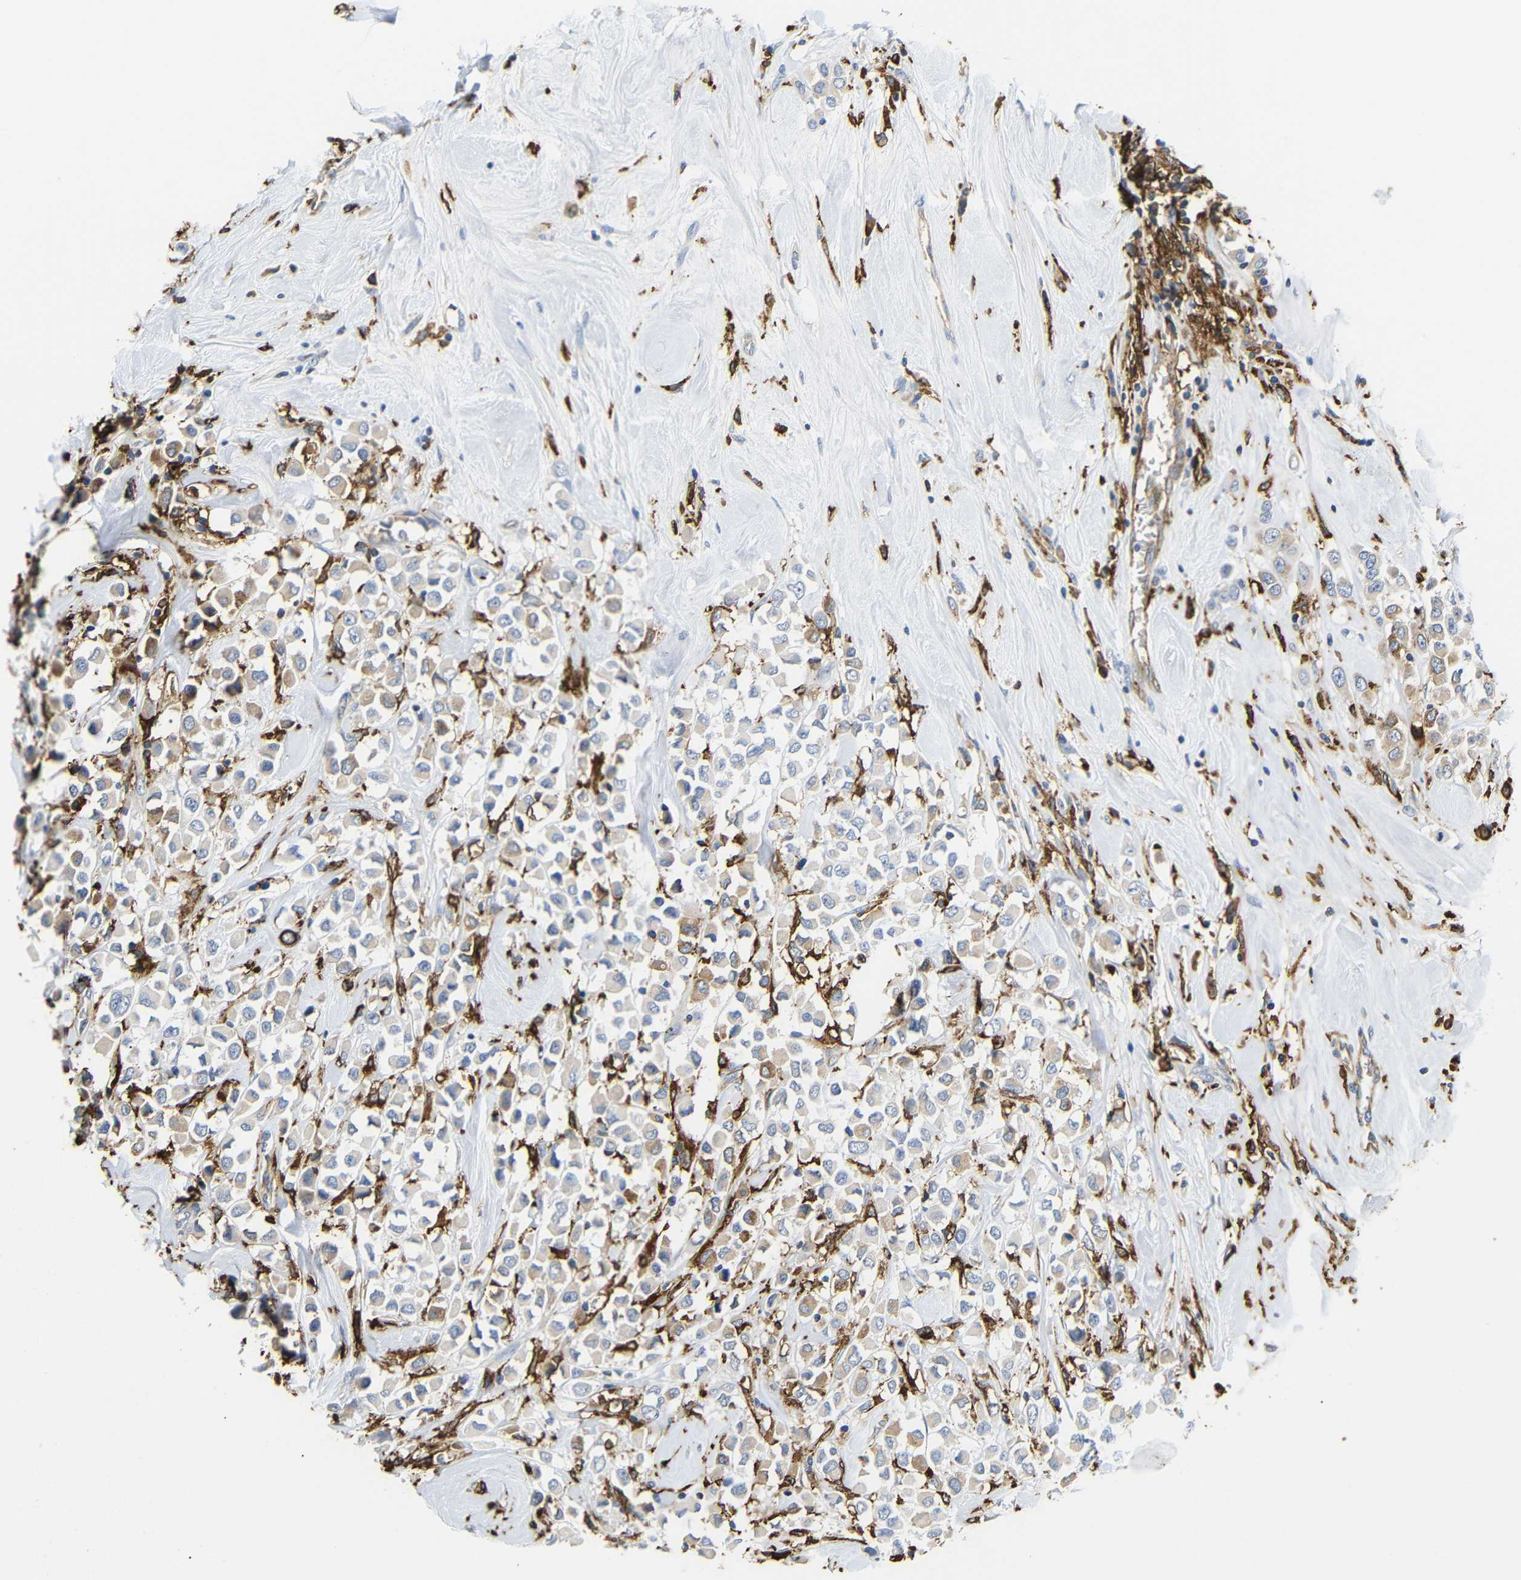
{"staining": {"intensity": "weak", "quantity": "25%-75%", "location": "cytoplasmic/membranous"}, "tissue": "breast cancer", "cell_type": "Tumor cells", "image_type": "cancer", "snomed": [{"axis": "morphology", "description": "Duct carcinoma"}, {"axis": "topography", "description": "Breast"}], "caption": "Tumor cells display weak cytoplasmic/membranous staining in approximately 25%-75% of cells in breast cancer (intraductal carcinoma).", "gene": "HLA-DQB1", "patient": {"sex": "female", "age": 61}}